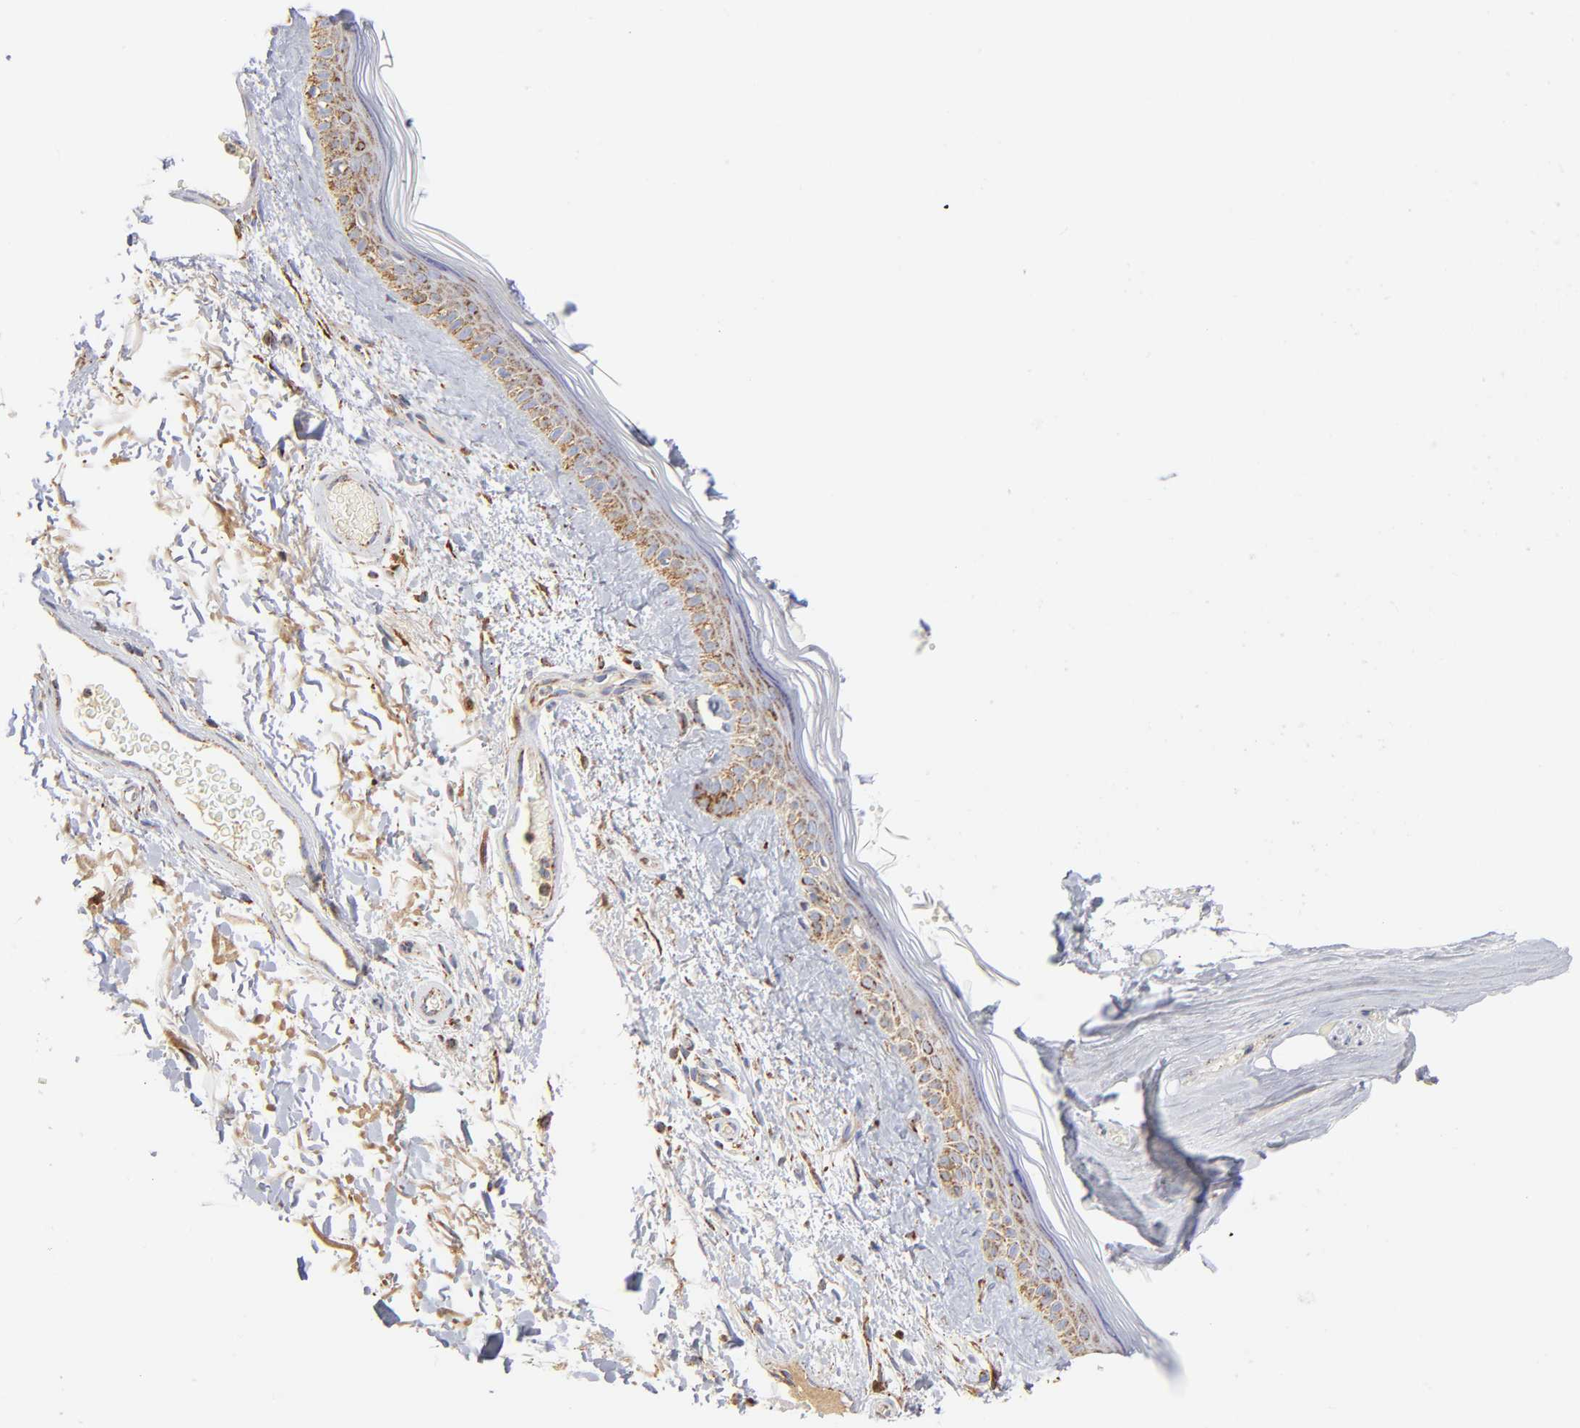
{"staining": {"intensity": "moderate", "quantity": ">75%", "location": "cytoplasmic/membranous"}, "tissue": "skin", "cell_type": "Fibroblasts", "image_type": "normal", "snomed": [{"axis": "morphology", "description": "Normal tissue, NOS"}, {"axis": "topography", "description": "Skin"}], "caption": "Approximately >75% of fibroblasts in normal skin demonstrate moderate cytoplasmic/membranous protein staining as visualized by brown immunohistochemical staining.", "gene": "DIABLO", "patient": {"sex": "male", "age": 63}}